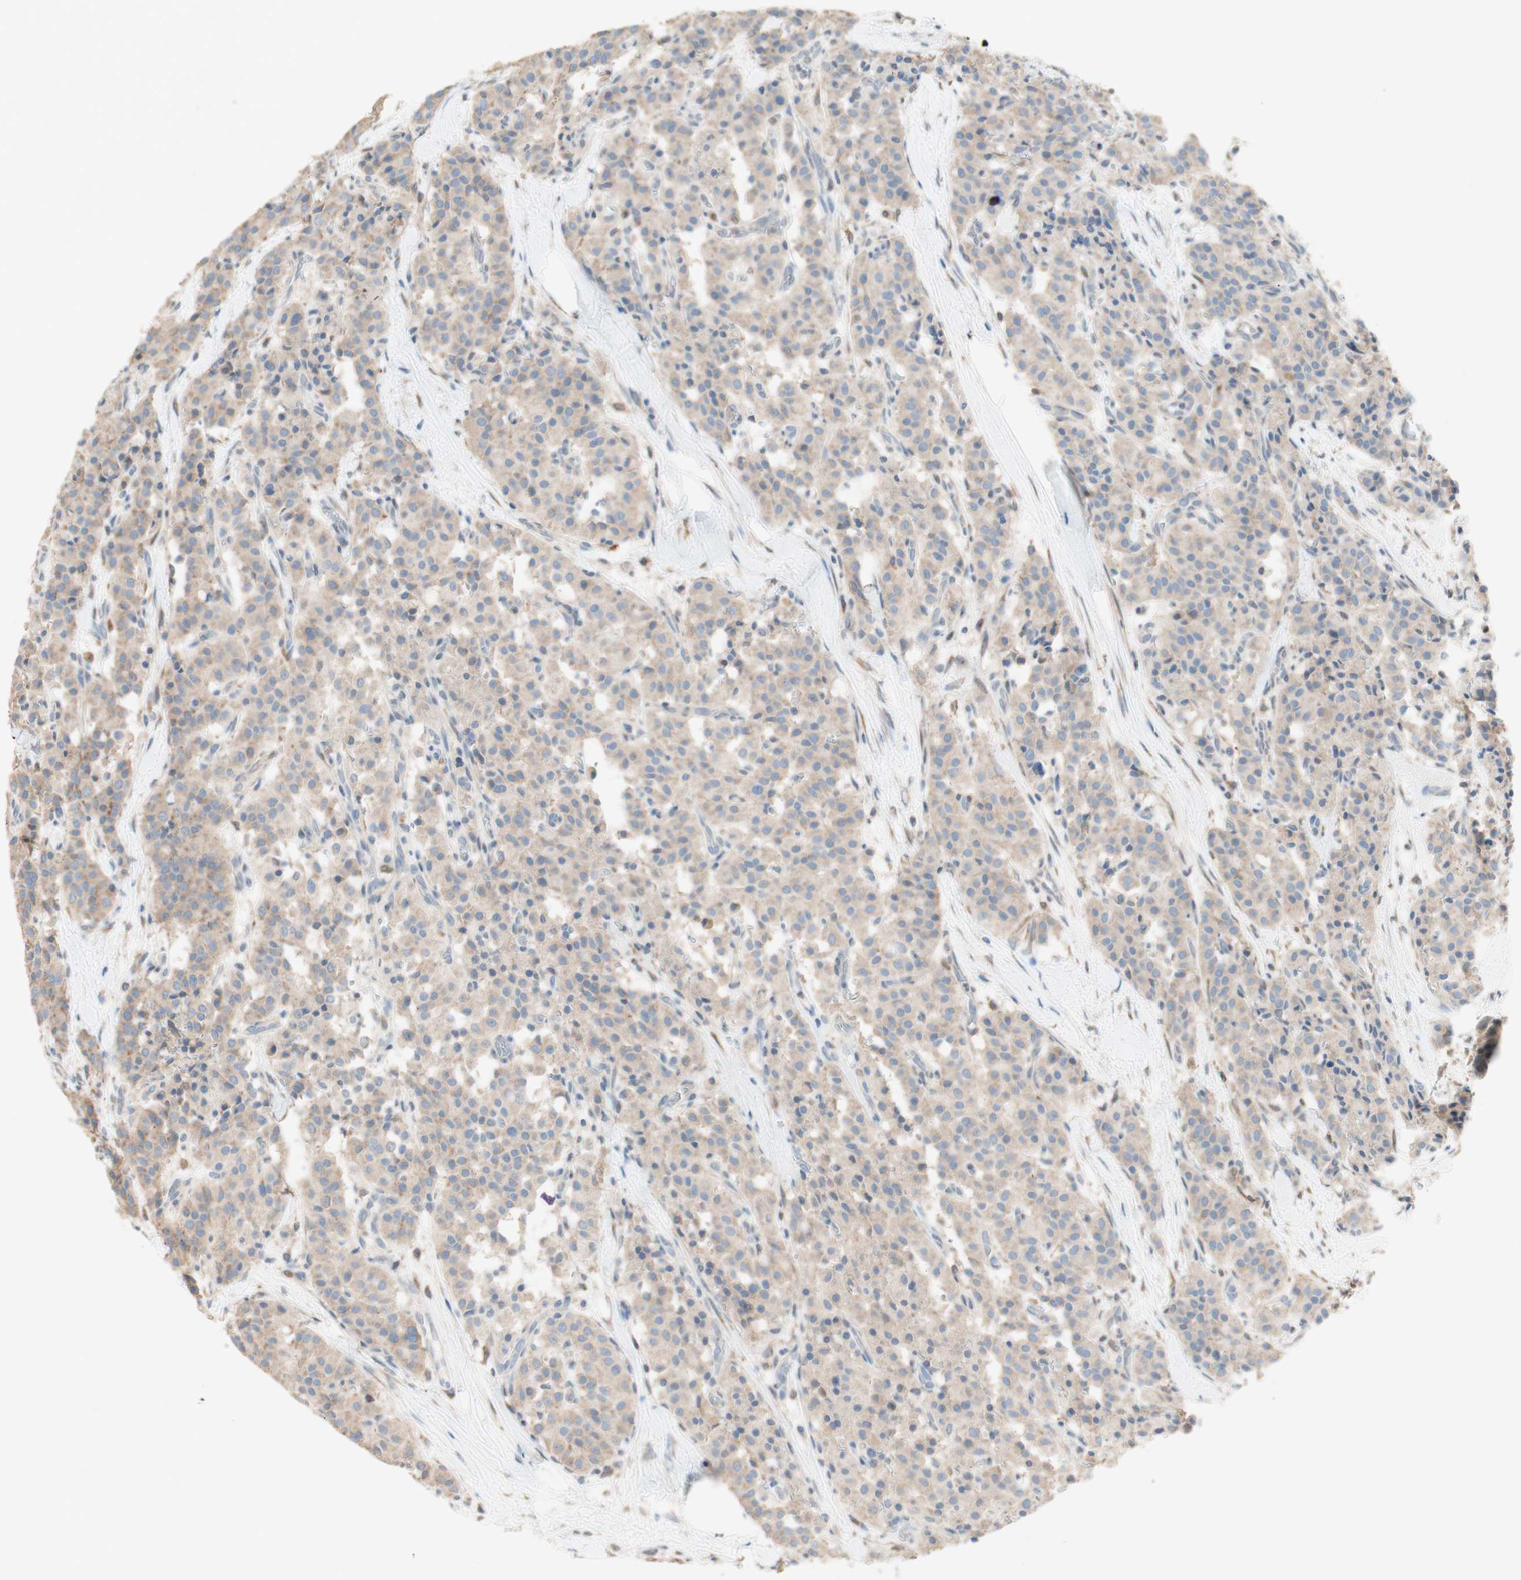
{"staining": {"intensity": "weak", "quantity": ">75%", "location": "cytoplasmic/membranous"}, "tissue": "carcinoid", "cell_type": "Tumor cells", "image_type": "cancer", "snomed": [{"axis": "morphology", "description": "Carcinoid, malignant, NOS"}, {"axis": "topography", "description": "Lung"}], "caption": "Carcinoid (malignant) tissue displays weak cytoplasmic/membranous expression in about >75% of tumor cells, visualized by immunohistochemistry. (DAB (3,3'-diaminobenzidine) IHC, brown staining for protein, blue staining for nuclei).", "gene": "COMT", "patient": {"sex": "male", "age": 30}}